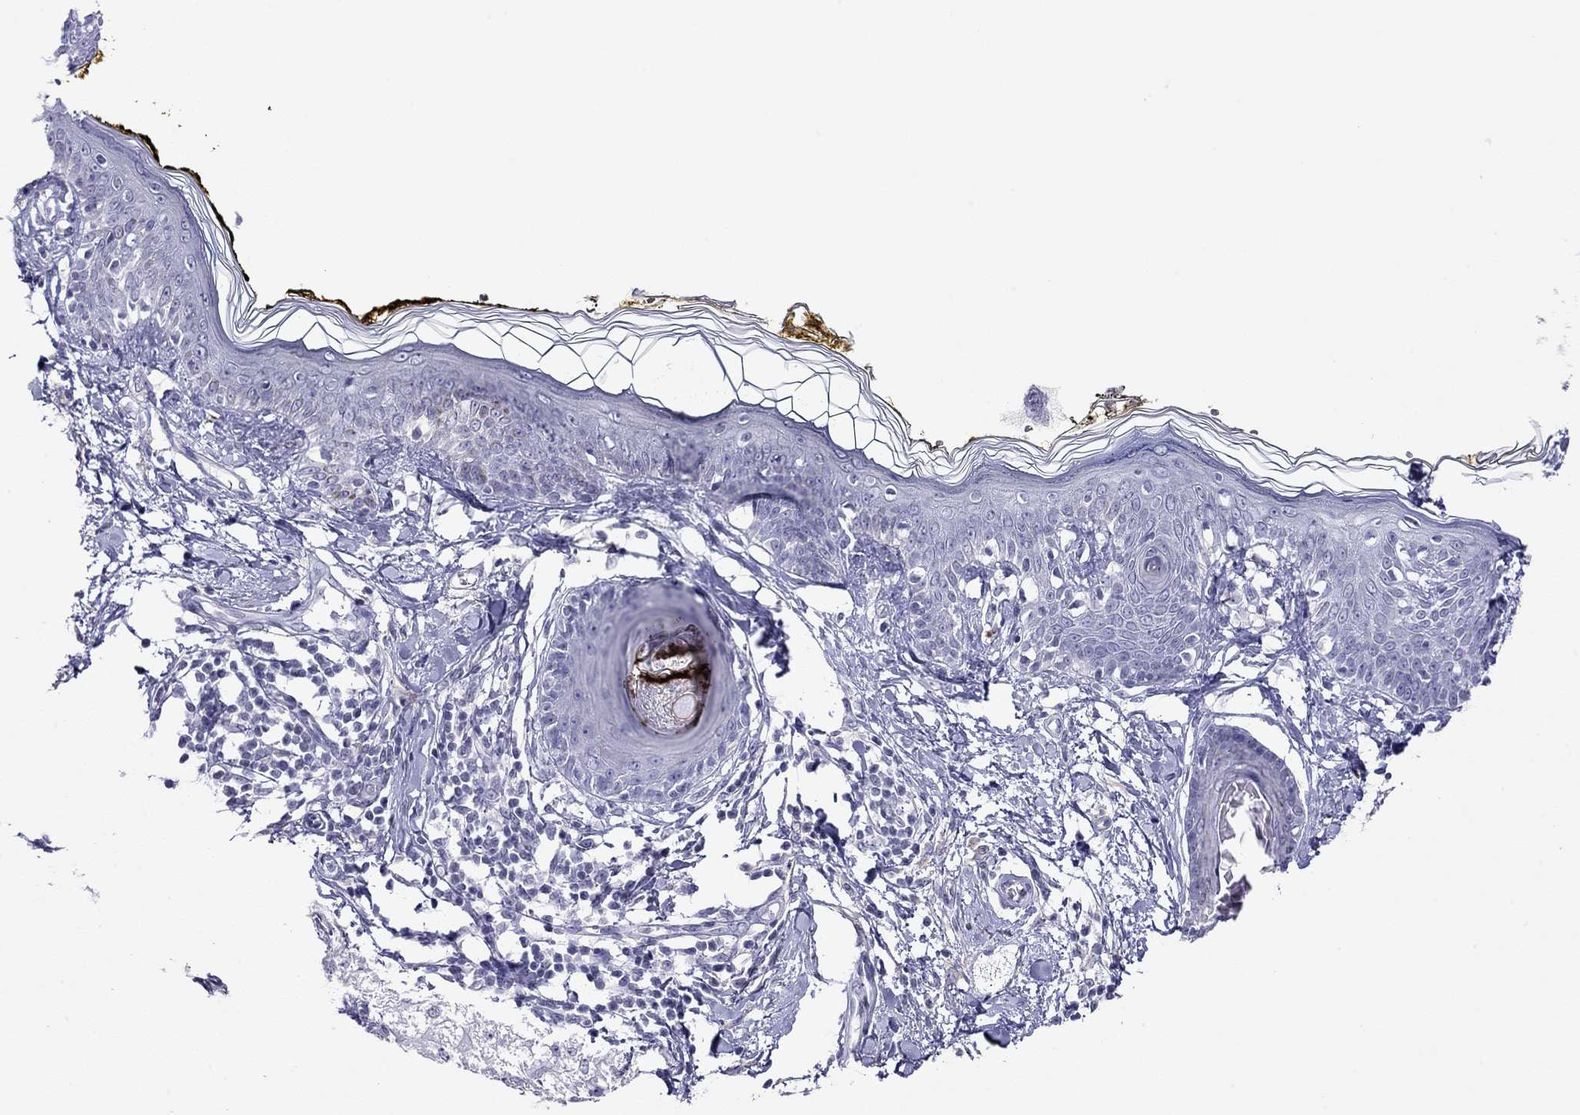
{"staining": {"intensity": "negative", "quantity": "none", "location": "none"}, "tissue": "skin", "cell_type": "Fibroblasts", "image_type": "normal", "snomed": [{"axis": "morphology", "description": "Normal tissue, NOS"}, {"axis": "topography", "description": "Skin"}], "caption": "Immunohistochemical staining of normal skin reveals no significant expression in fibroblasts. (Stains: DAB (3,3'-diaminobenzidine) IHC with hematoxylin counter stain, Microscopy: brightfield microscopy at high magnification).", "gene": "MYMX", "patient": {"sex": "male", "age": 76}}